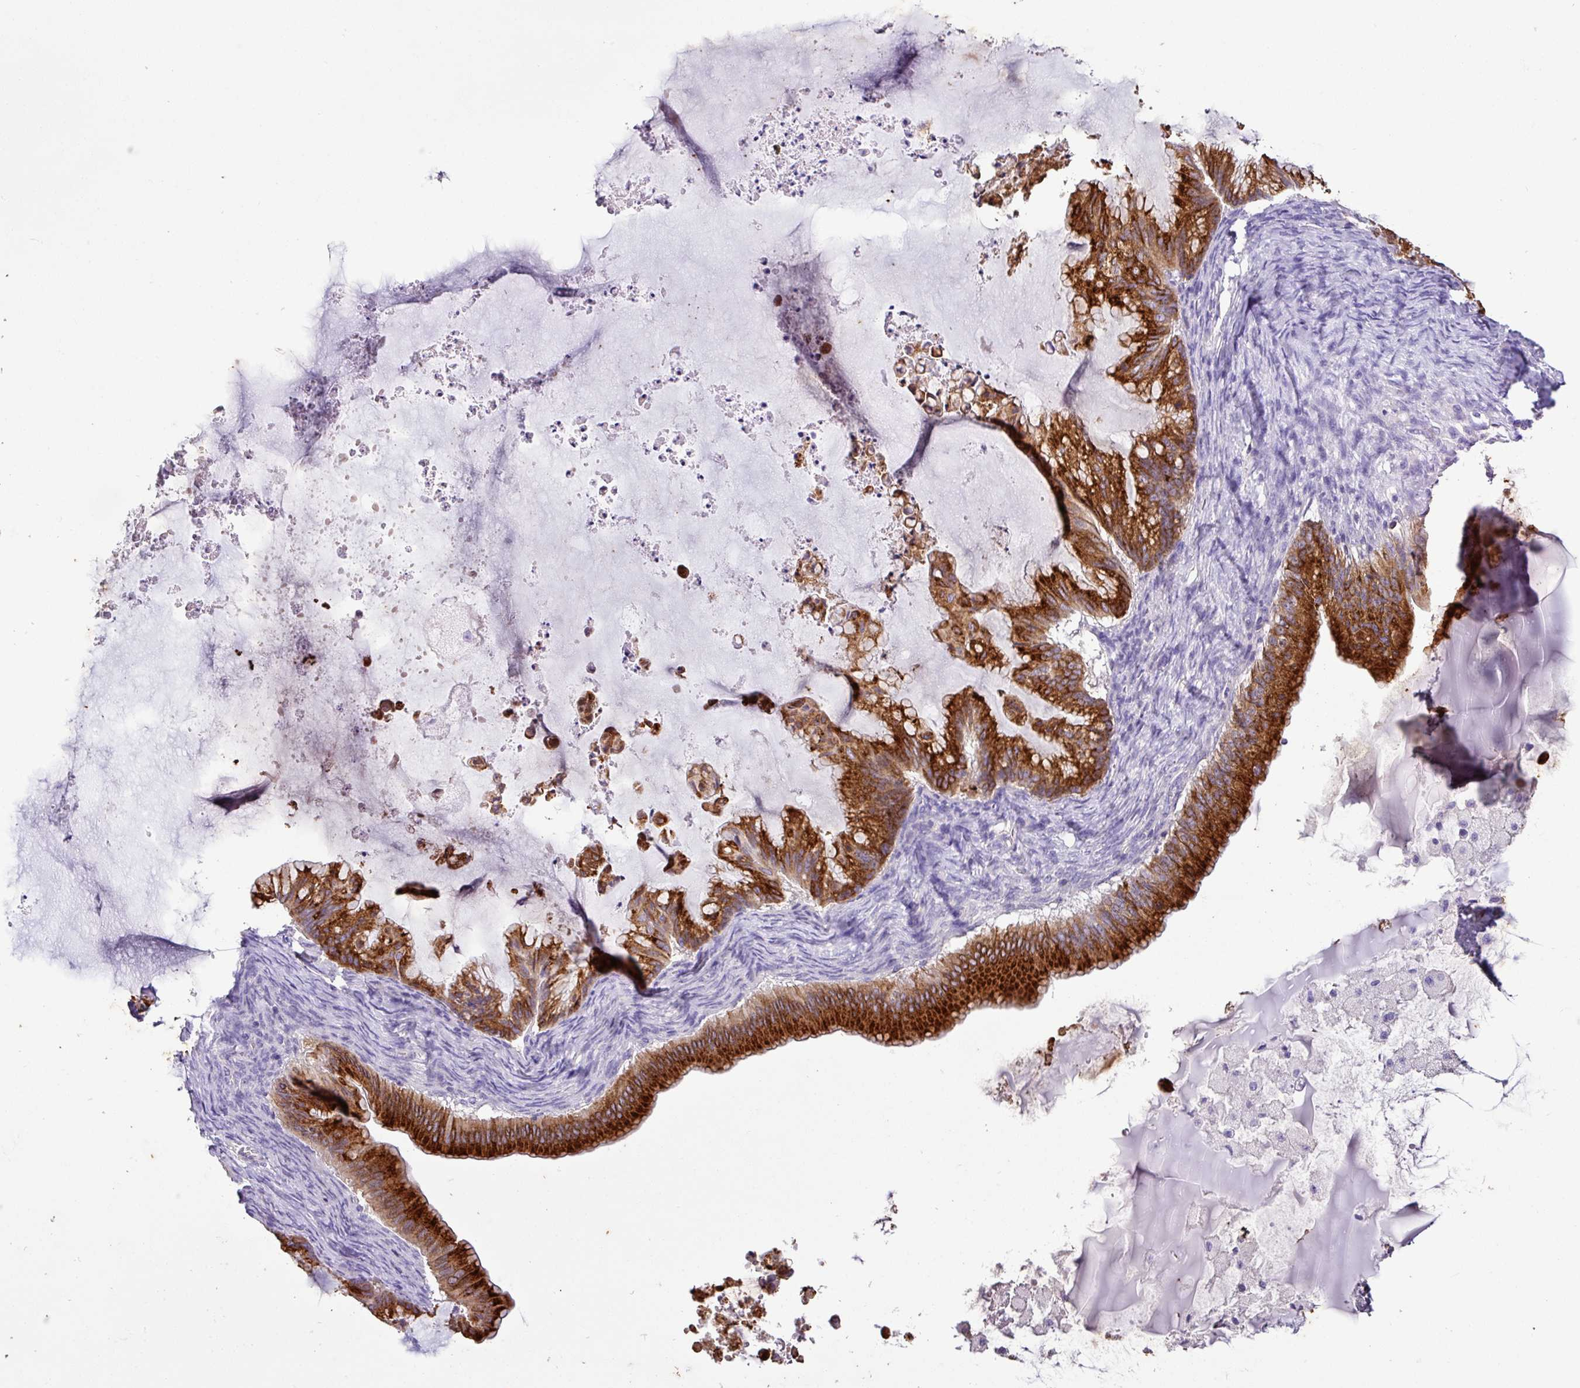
{"staining": {"intensity": "strong", "quantity": ">75%", "location": "cytoplasmic/membranous"}, "tissue": "ovarian cancer", "cell_type": "Tumor cells", "image_type": "cancer", "snomed": [{"axis": "morphology", "description": "Cystadenocarcinoma, mucinous, NOS"}, {"axis": "topography", "description": "Ovary"}], "caption": "DAB immunohistochemical staining of human ovarian mucinous cystadenocarcinoma exhibits strong cytoplasmic/membranous protein expression in approximately >75% of tumor cells. The staining was performed using DAB, with brown indicating positive protein expression. Nuclei are stained blue with hematoxylin.", "gene": "AGR3", "patient": {"sex": "female", "age": 71}}